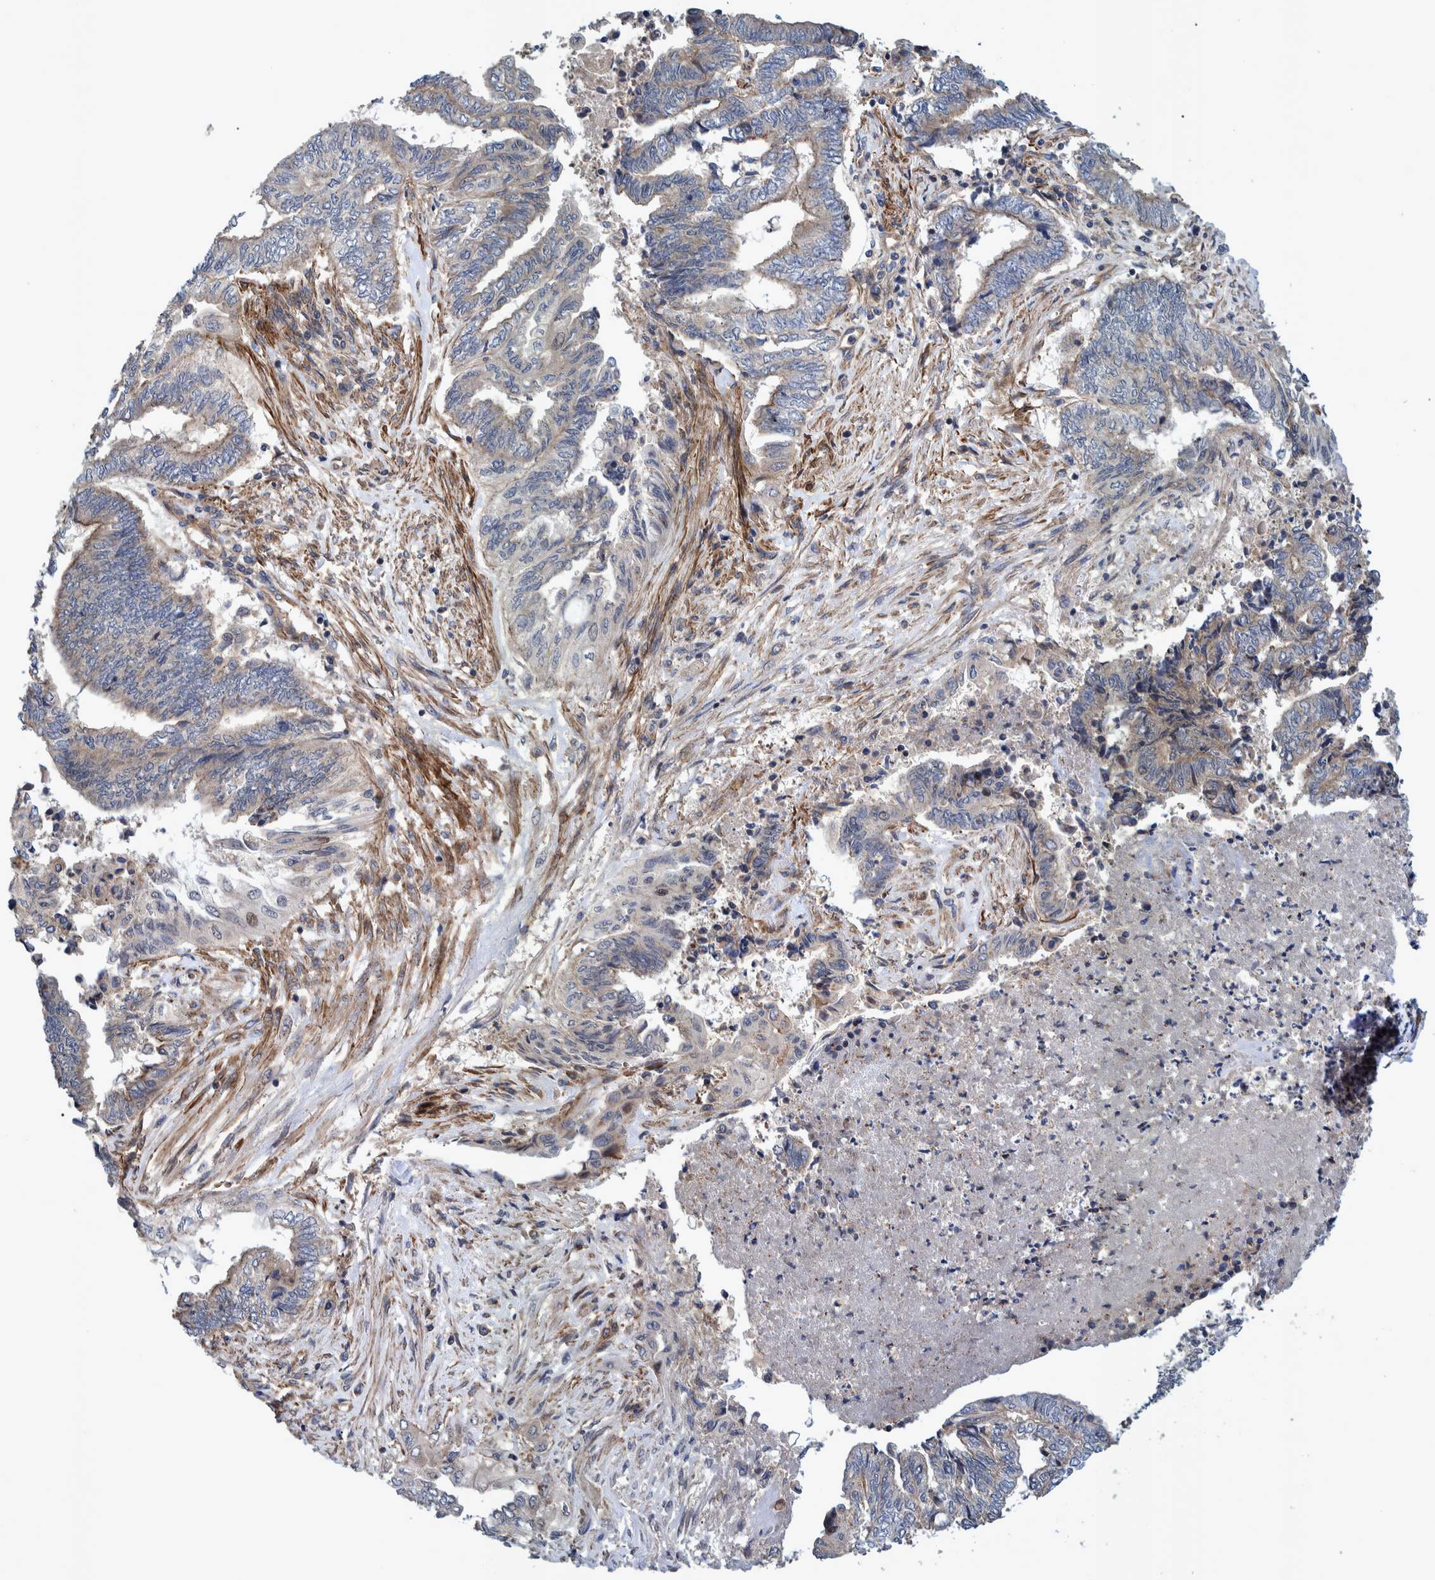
{"staining": {"intensity": "weak", "quantity": "<25%", "location": "cytoplasmic/membranous"}, "tissue": "endometrial cancer", "cell_type": "Tumor cells", "image_type": "cancer", "snomed": [{"axis": "morphology", "description": "Adenocarcinoma, NOS"}, {"axis": "topography", "description": "Uterus"}, {"axis": "topography", "description": "Endometrium"}], "caption": "Tumor cells show no significant protein expression in endometrial adenocarcinoma.", "gene": "GRPEL2", "patient": {"sex": "female", "age": 70}}